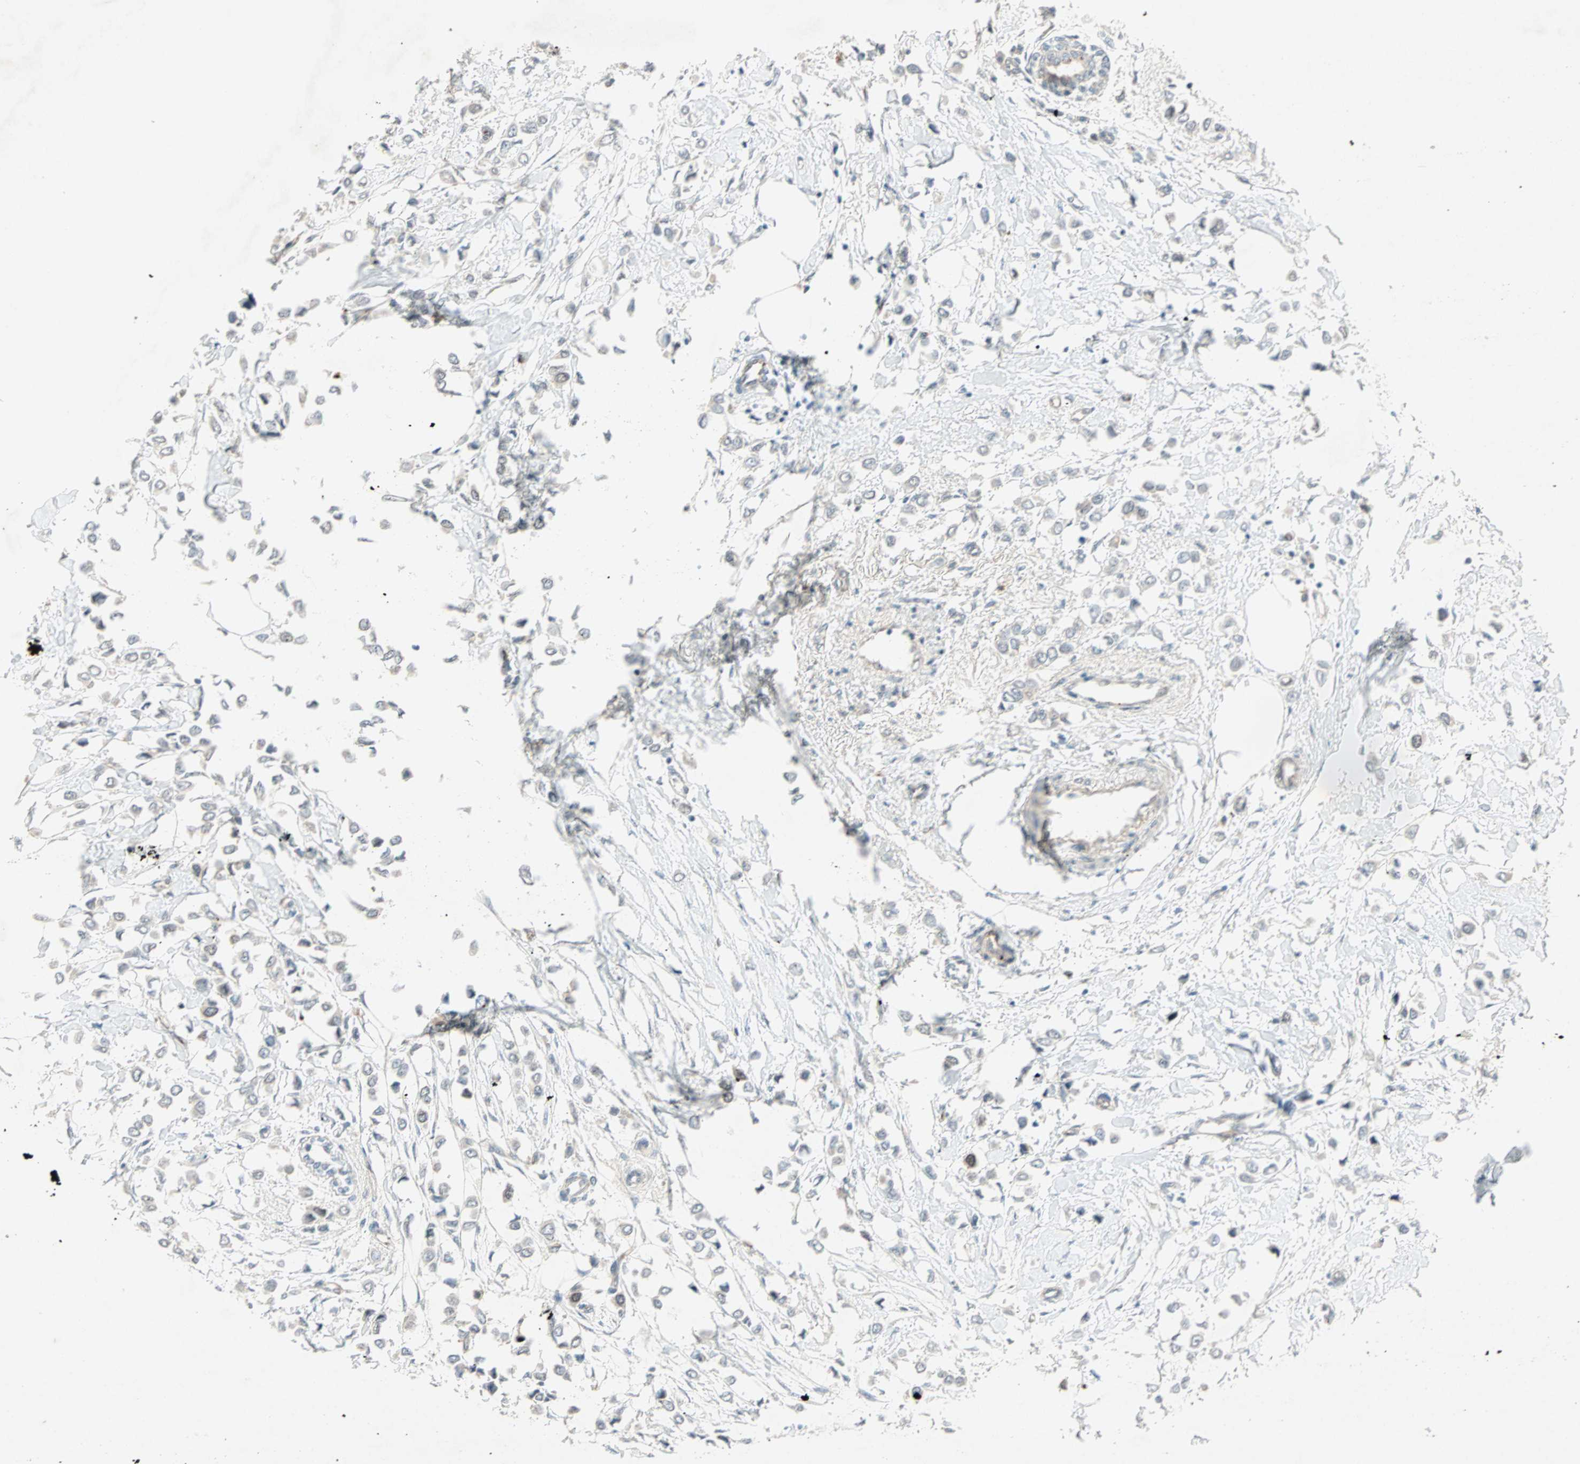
{"staining": {"intensity": "weak", "quantity": "25%-75%", "location": "cytoplasmic/membranous"}, "tissue": "breast cancer", "cell_type": "Tumor cells", "image_type": "cancer", "snomed": [{"axis": "morphology", "description": "Lobular carcinoma"}, {"axis": "topography", "description": "Breast"}], "caption": "Protein analysis of breast cancer tissue demonstrates weak cytoplasmic/membranous staining in approximately 25%-75% of tumor cells. (Brightfield microscopy of DAB IHC at high magnification).", "gene": "ZNF37A", "patient": {"sex": "female", "age": 51}}